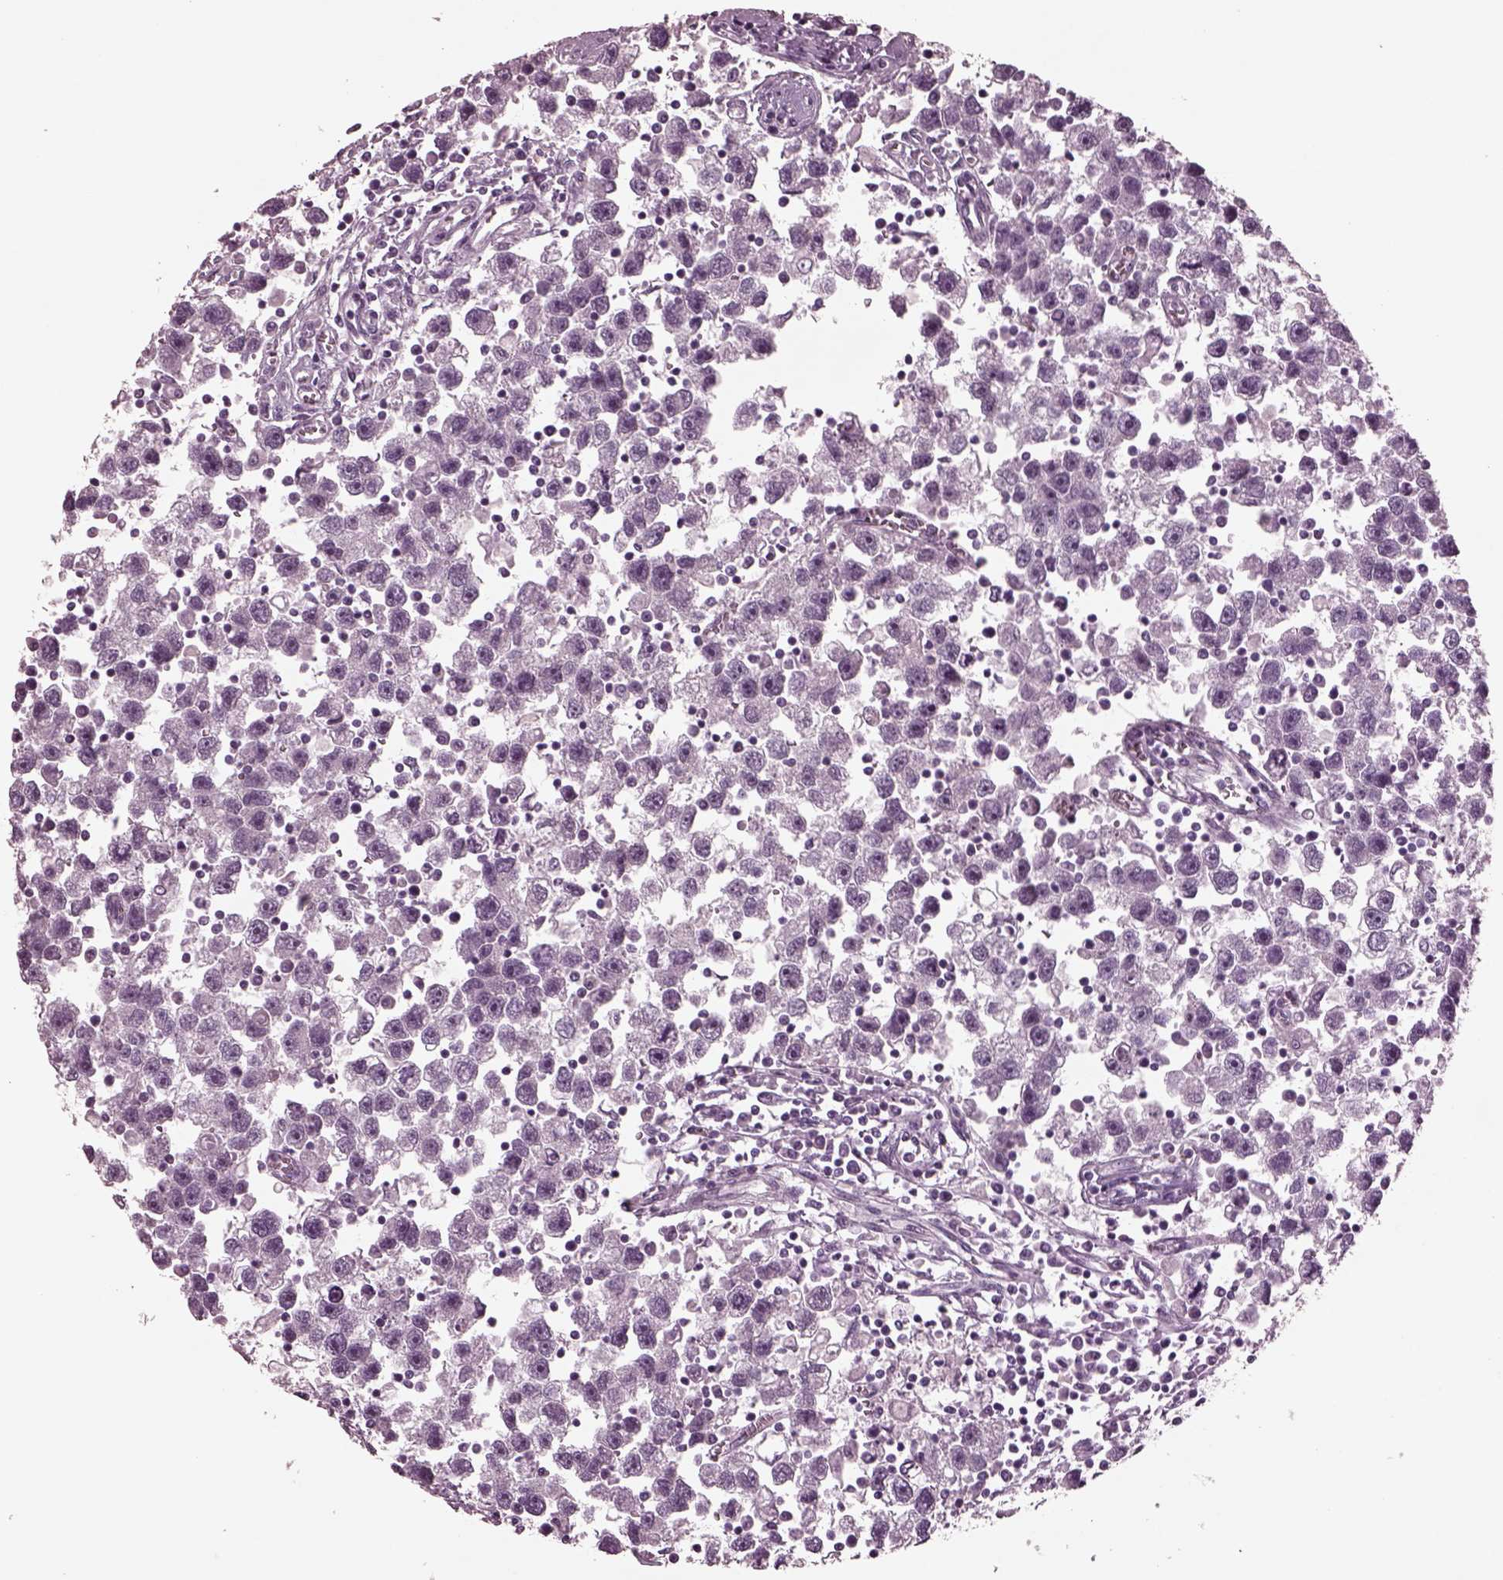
{"staining": {"intensity": "negative", "quantity": "none", "location": "none"}, "tissue": "testis cancer", "cell_type": "Tumor cells", "image_type": "cancer", "snomed": [{"axis": "morphology", "description": "Seminoma, NOS"}, {"axis": "topography", "description": "Testis"}], "caption": "Immunohistochemistry of human testis seminoma displays no expression in tumor cells. (Stains: DAB (3,3'-diaminobenzidine) immunohistochemistry (IHC) with hematoxylin counter stain, Microscopy: brightfield microscopy at high magnification).", "gene": "MIB2", "patient": {"sex": "male", "age": 30}}